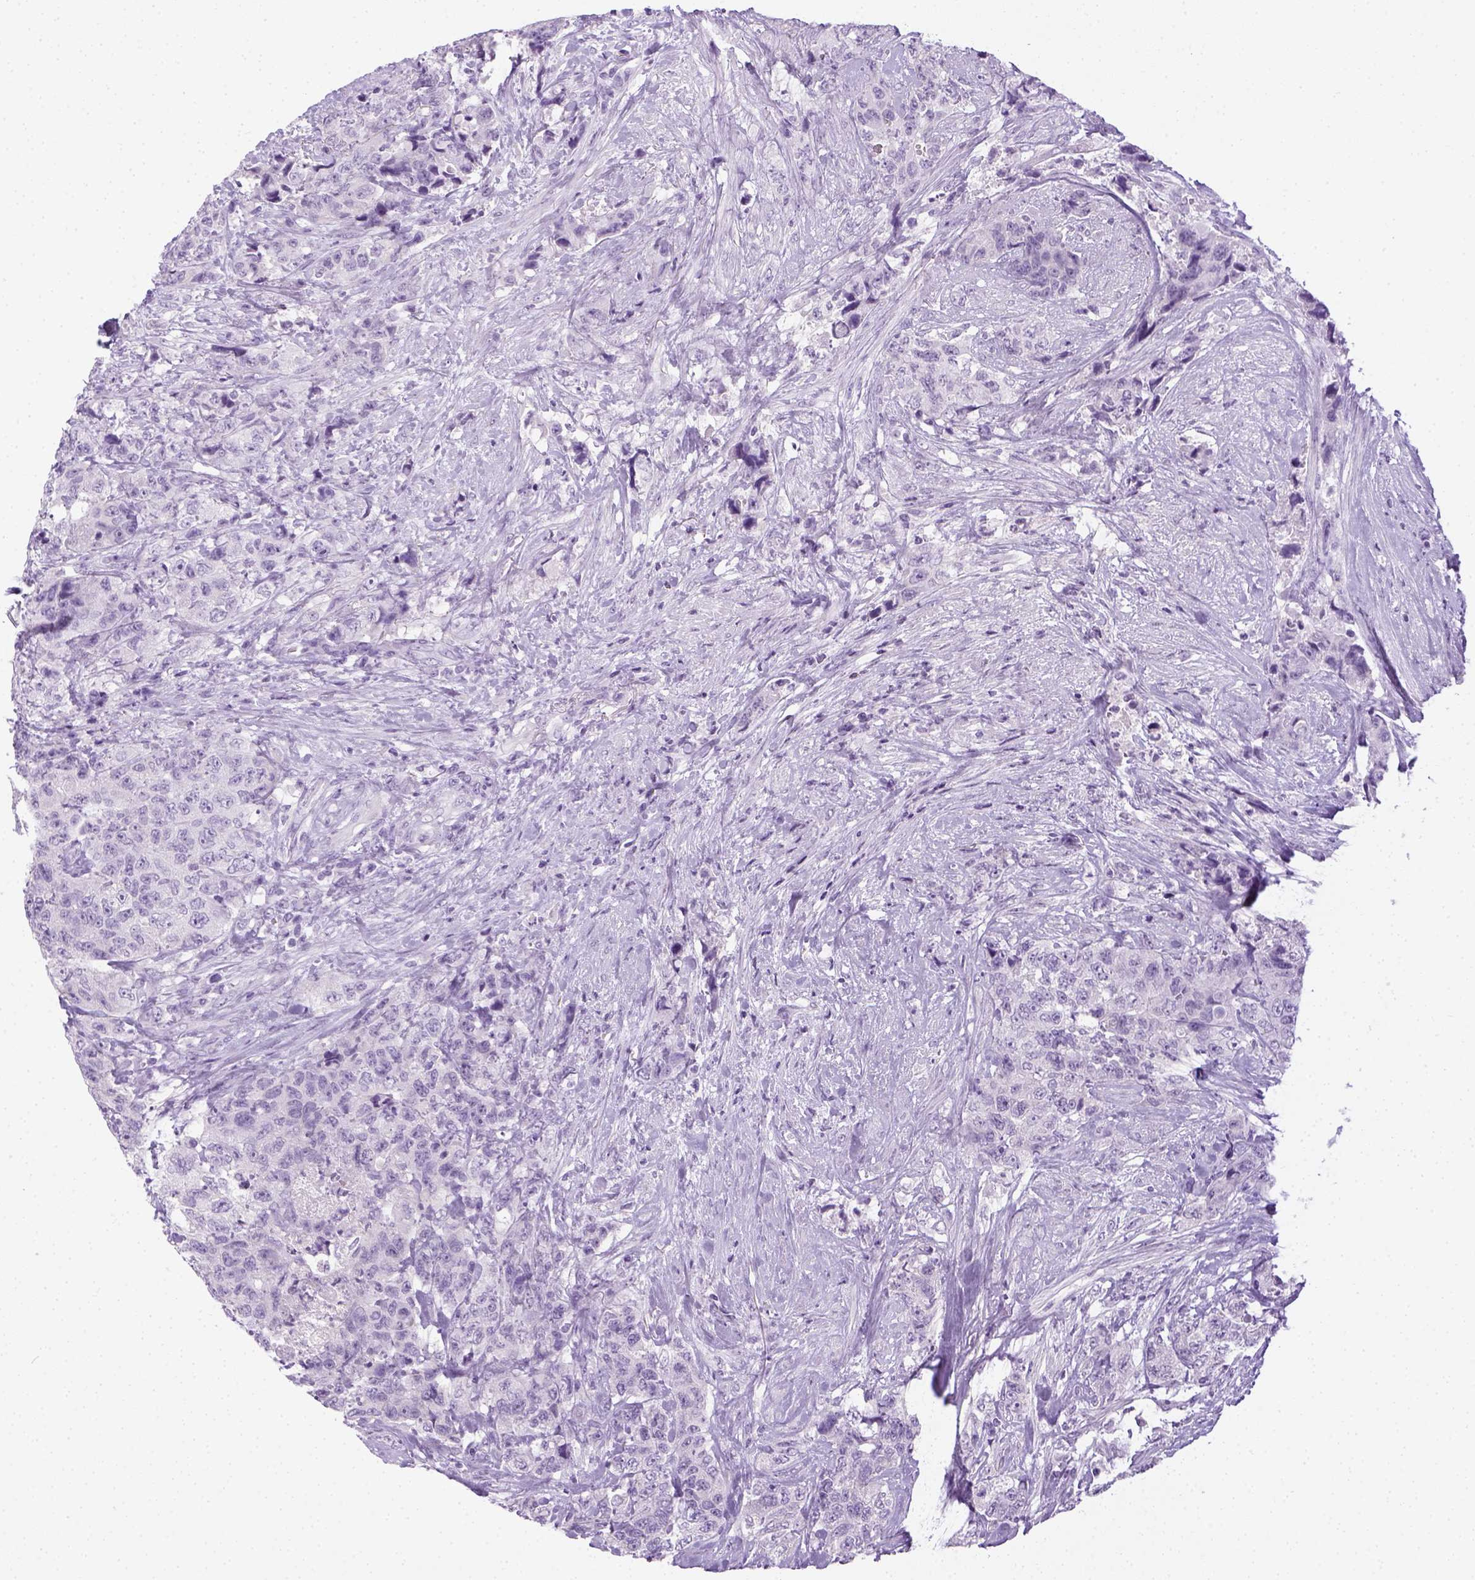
{"staining": {"intensity": "negative", "quantity": "none", "location": "none"}, "tissue": "urothelial cancer", "cell_type": "Tumor cells", "image_type": "cancer", "snomed": [{"axis": "morphology", "description": "Urothelial carcinoma, High grade"}, {"axis": "topography", "description": "Urinary bladder"}], "caption": "The IHC histopathology image has no significant staining in tumor cells of urothelial cancer tissue.", "gene": "LGSN", "patient": {"sex": "female", "age": 78}}